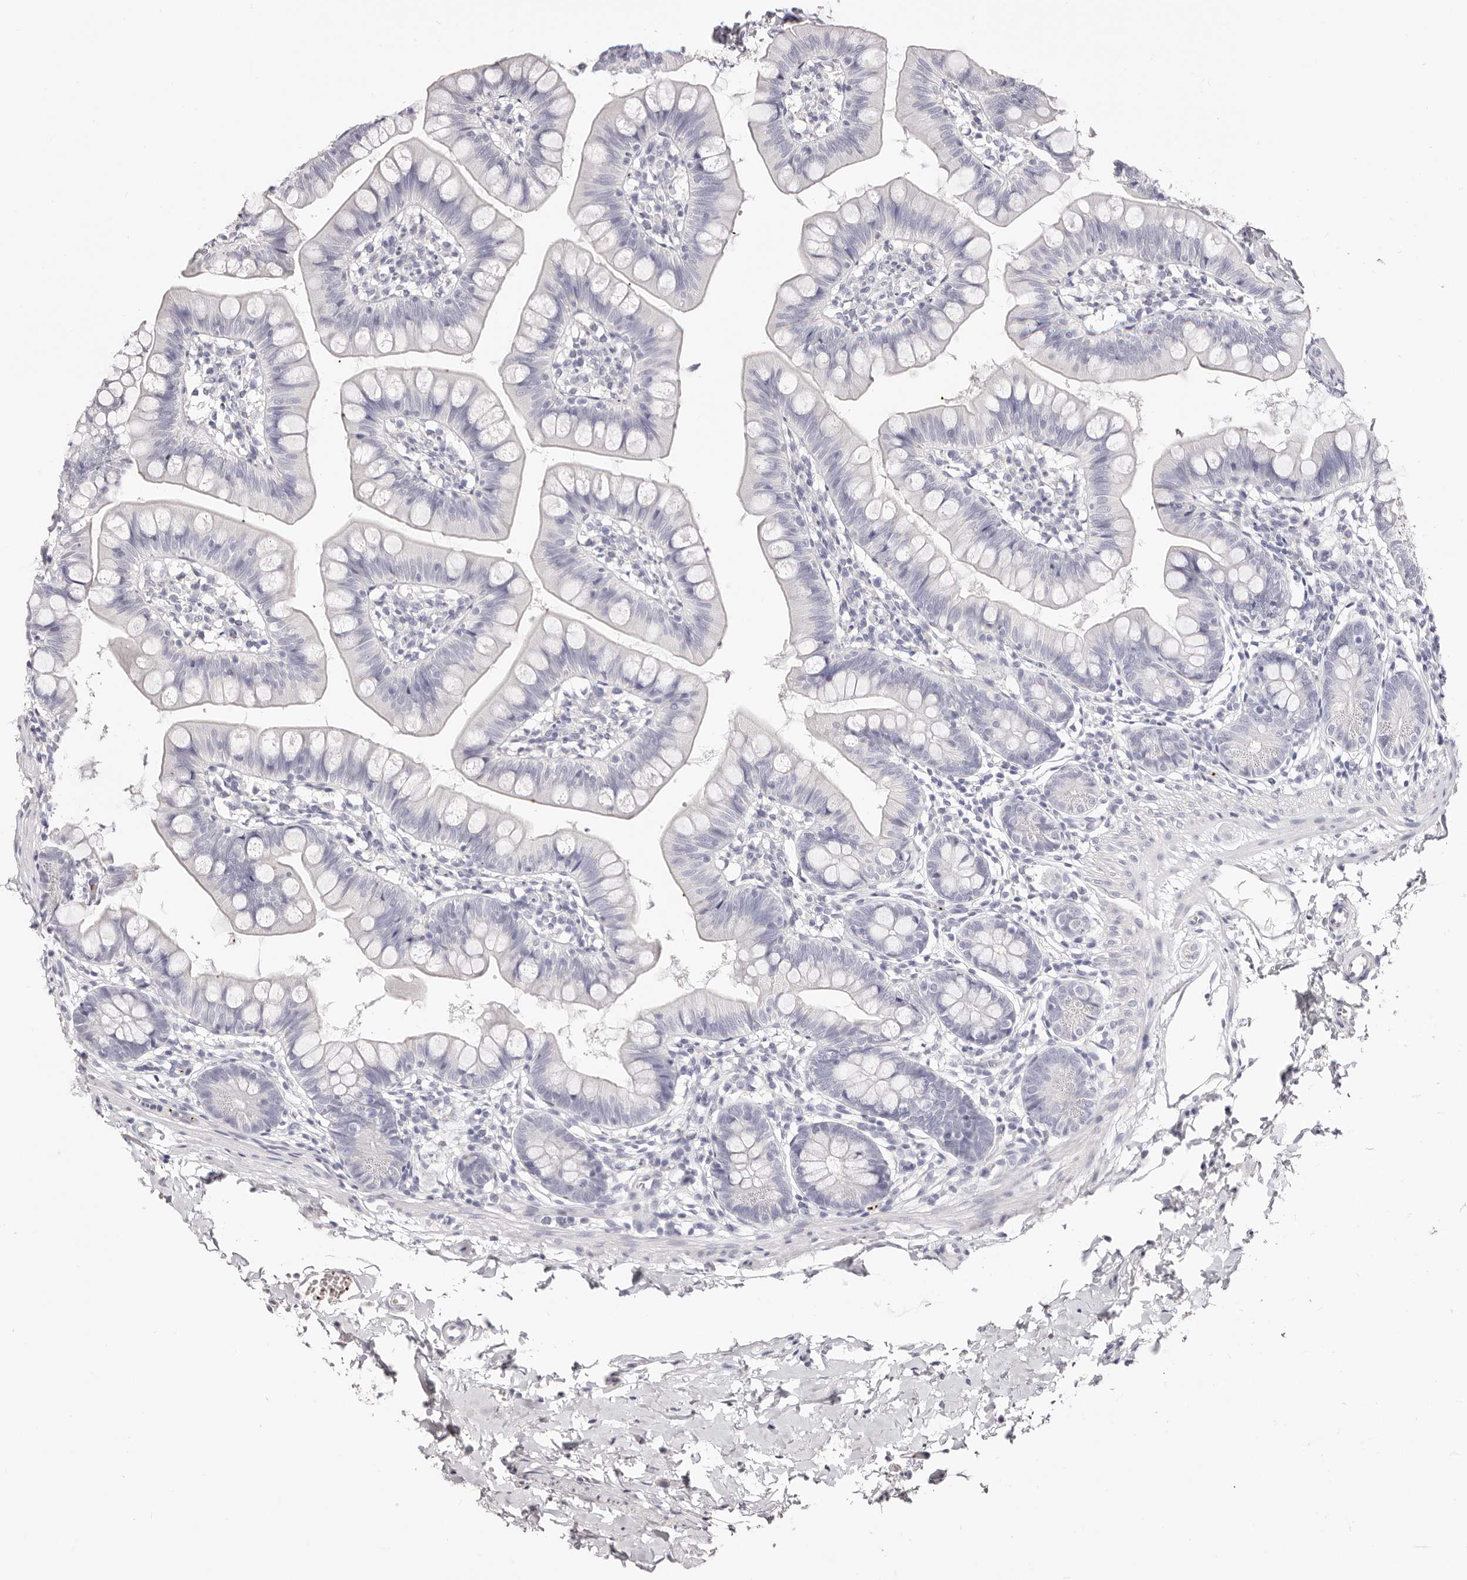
{"staining": {"intensity": "negative", "quantity": "none", "location": "none"}, "tissue": "small intestine", "cell_type": "Glandular cells", "image_type": "normal", "snomed": [{"axis": "morphology", "description": "Normal tissue, NOS"}, {"axis": "topography", "description": "Small intestine"}], "caption": "The photomicrograph exhibits no significant positivity in glandular cells of small intestine. The staining was performed using DAB (3,3'-diaminobenzidine) to visualize the protein expression in brown, while the nuclei were stained in blue with hematoxylin (Magnification: 20x).", "gene": "PF4", "patient": {"sex": "male", "age": 7}}